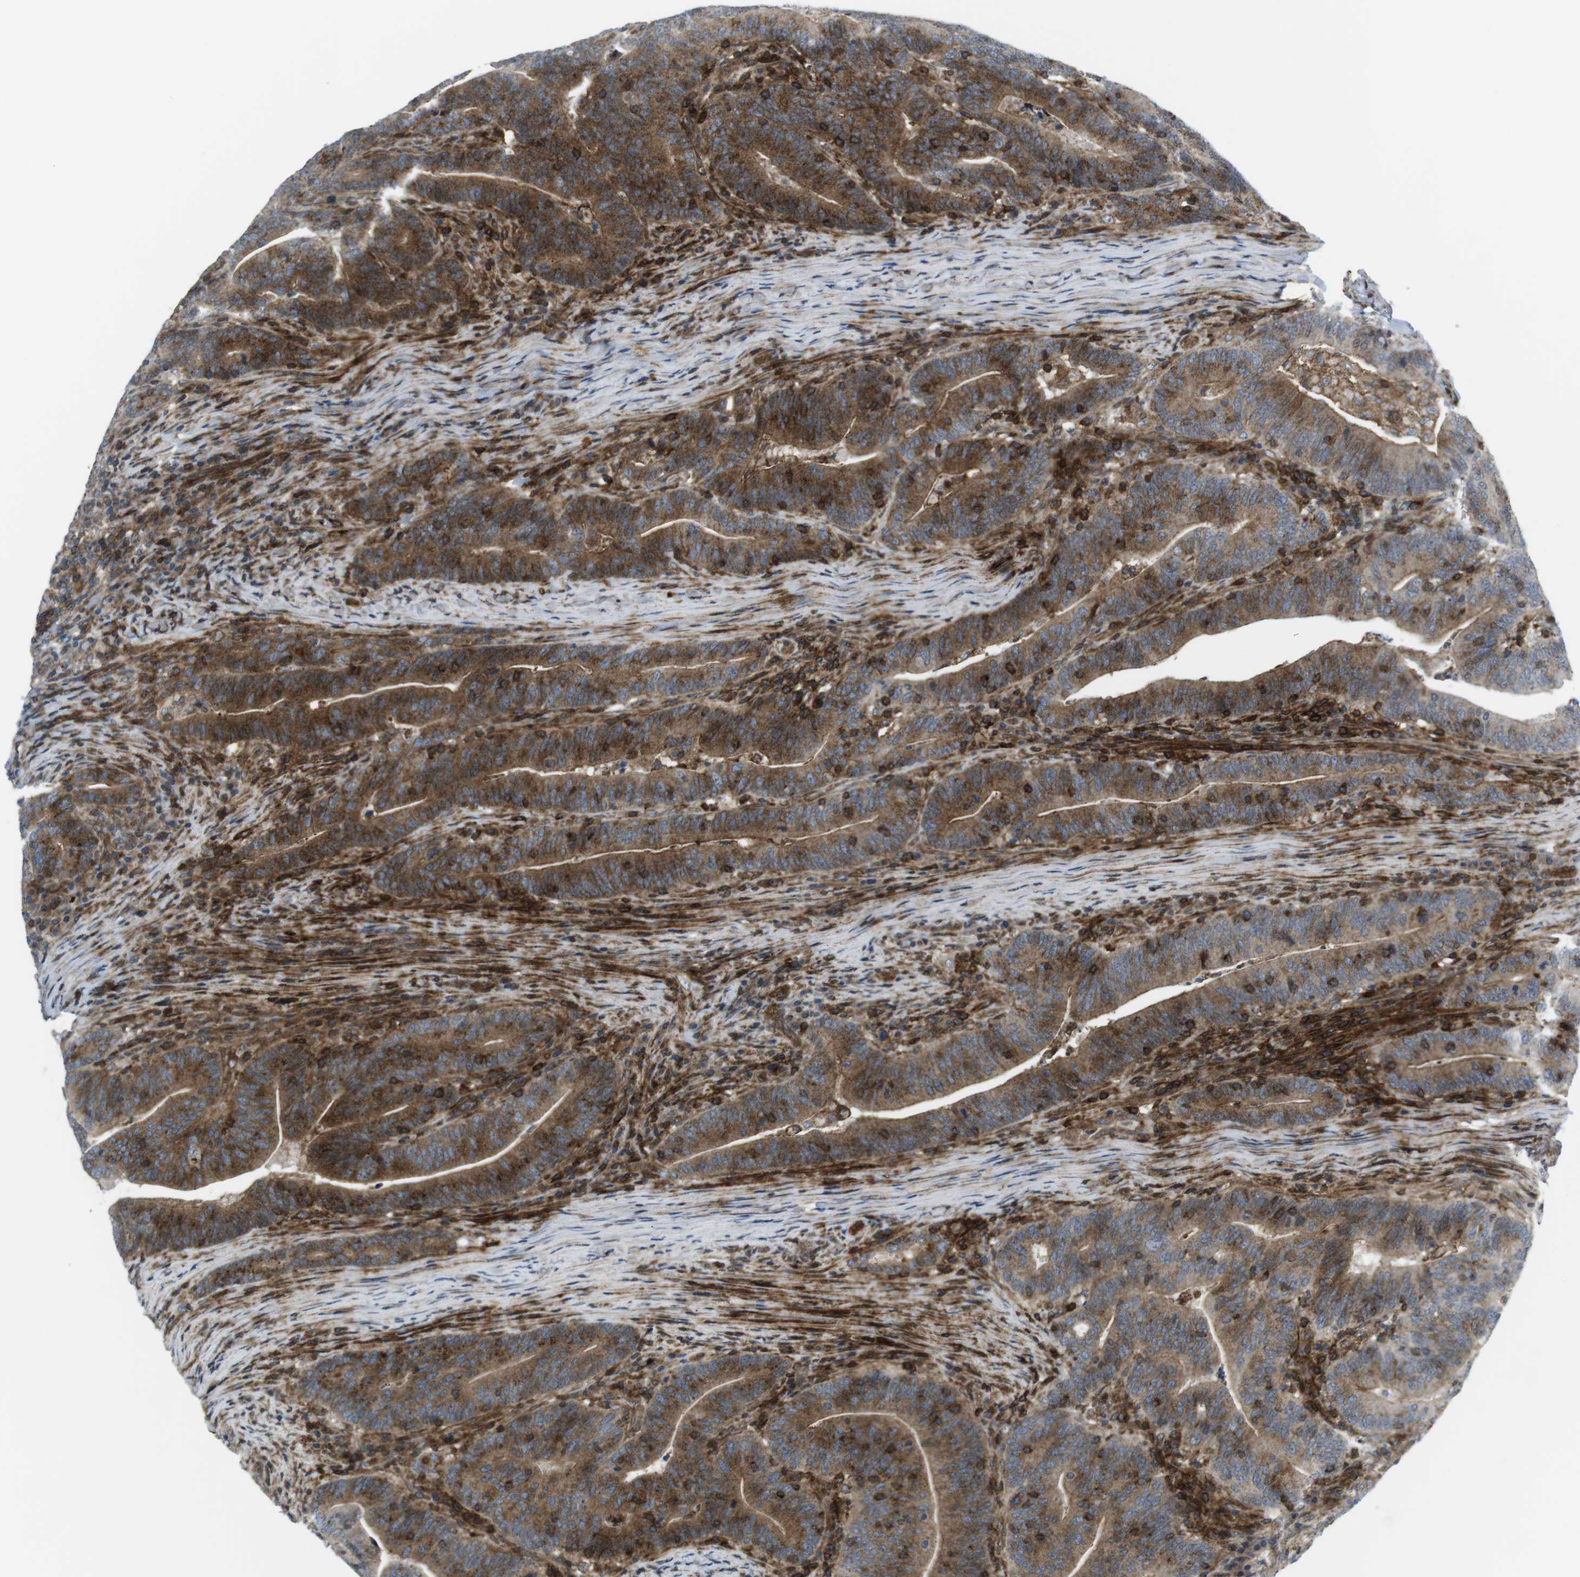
{"staining": {"intensity": "moderate", "quantity": ">75%", "location": "cytoplasmic/membranous"}, "tissue": "colorectal cancer", "cell_type": "Tumor cells", "image_type": "cancer", "snomed": [{"axis": "morphology", "description": "Normal tissue, NOS"}, {"axis": "morphology", "description": "Adenocarcinoma, NOS"}, {"axis": "topography", "description": "Colon"}], "caption": "Human colorectal cancer stained with a brown dye exhibits moderate cytoplasmic/membranous positive positivity in approximately >75% of tumor cells.", "gene": "CUL7", "patient": {"sex": "female", "age": 66}}